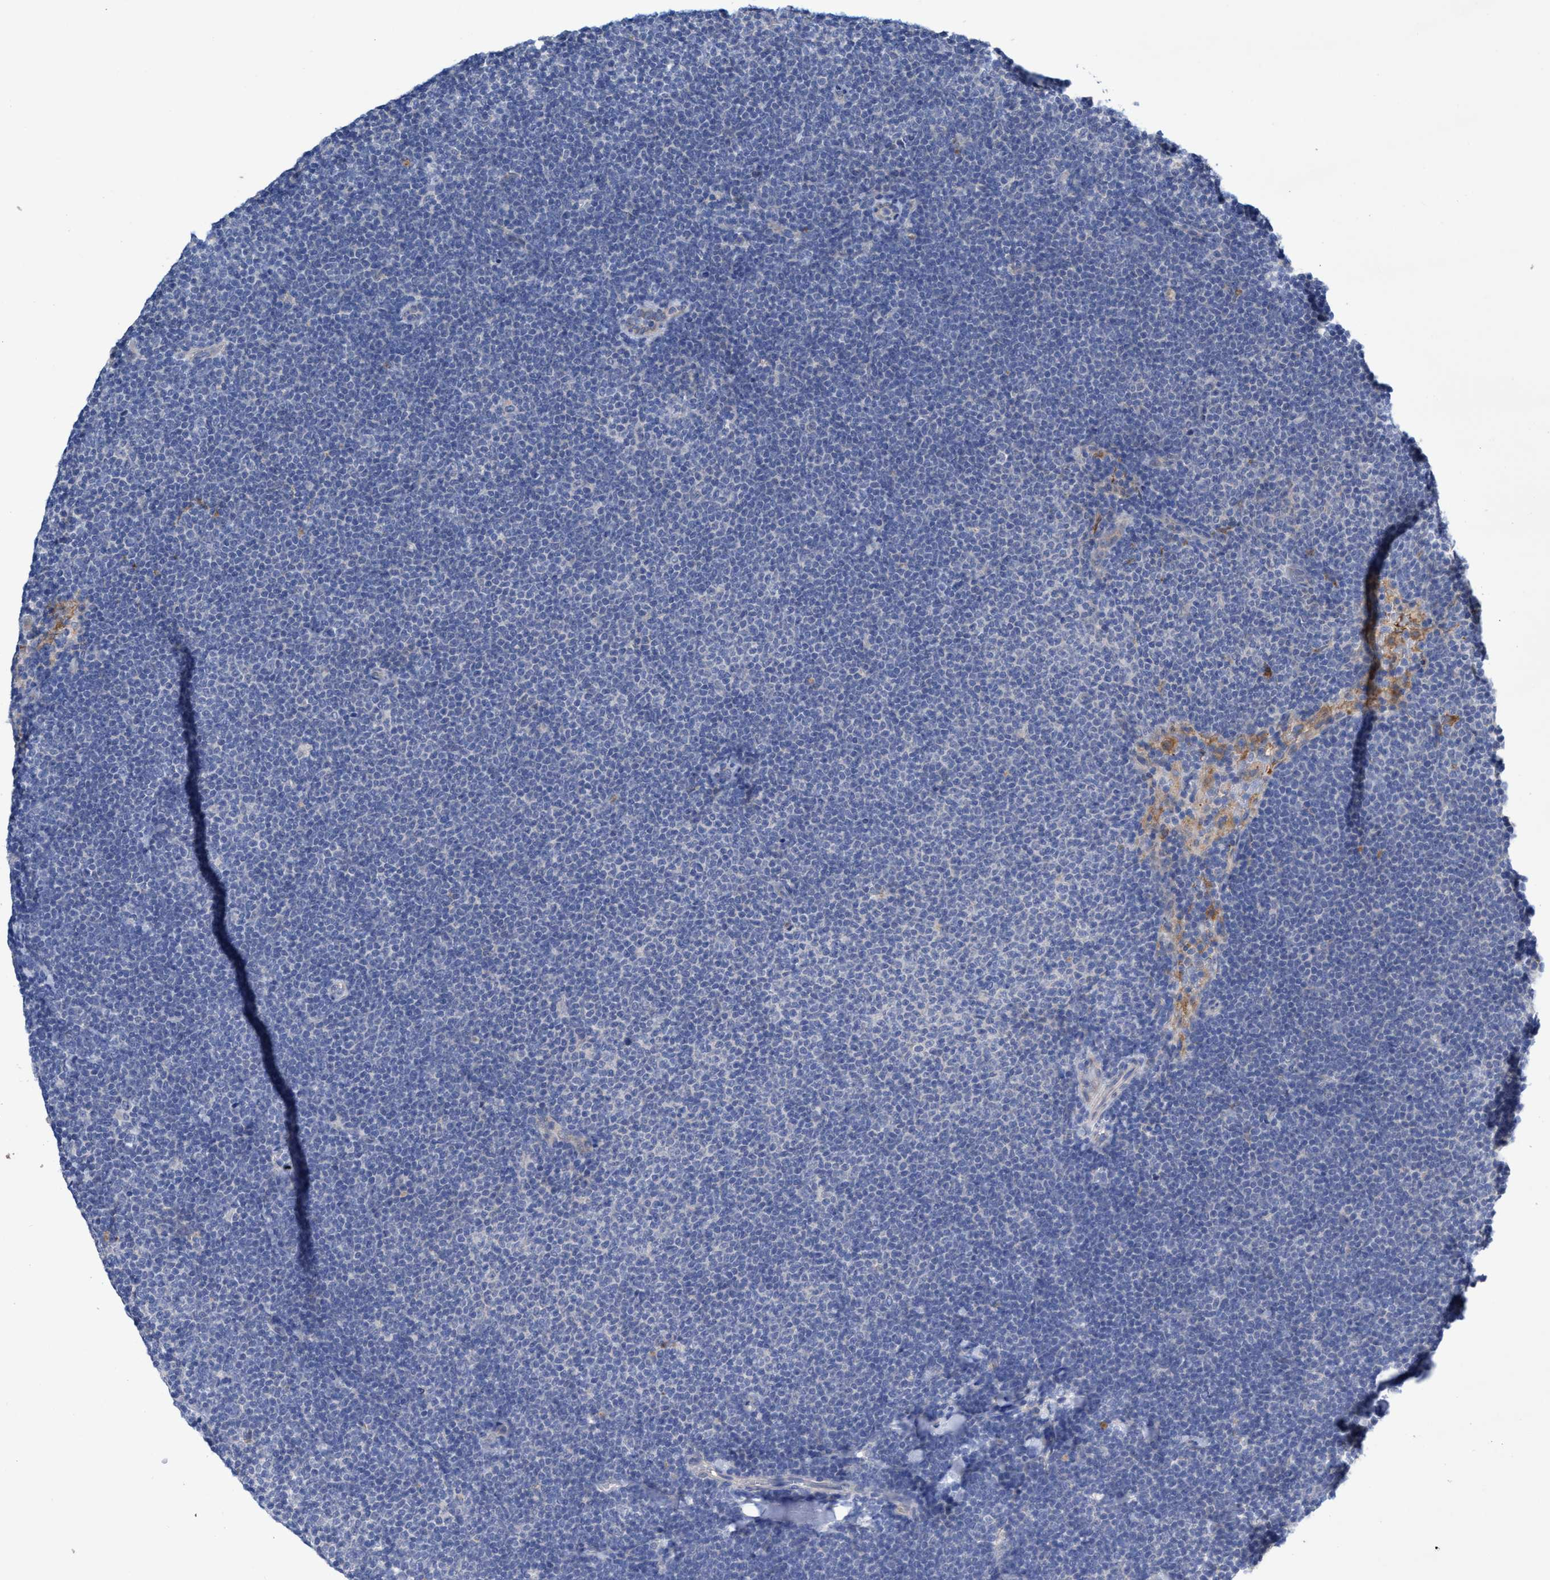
{"staining": {"intensity": "negative", "quantity": "none", "location": "none"}, "tissue": "lymphoma", "cell_type": "Tumor cells", "image_type": "cancer", "snomed": [{"axis": "morphology", "description": "Malignant lymphoma, non-Hodgkin's type, Low grade"}, {"axis": "topography", "description": "Lymph node"}], "caption": "This is an IHC image of low-grade malignant lymphoma, non-Hodgkin's type. There is no staining in tumor cells.", "gene": "SVEP1", "patient": {"sex": "female", "age": 53}}